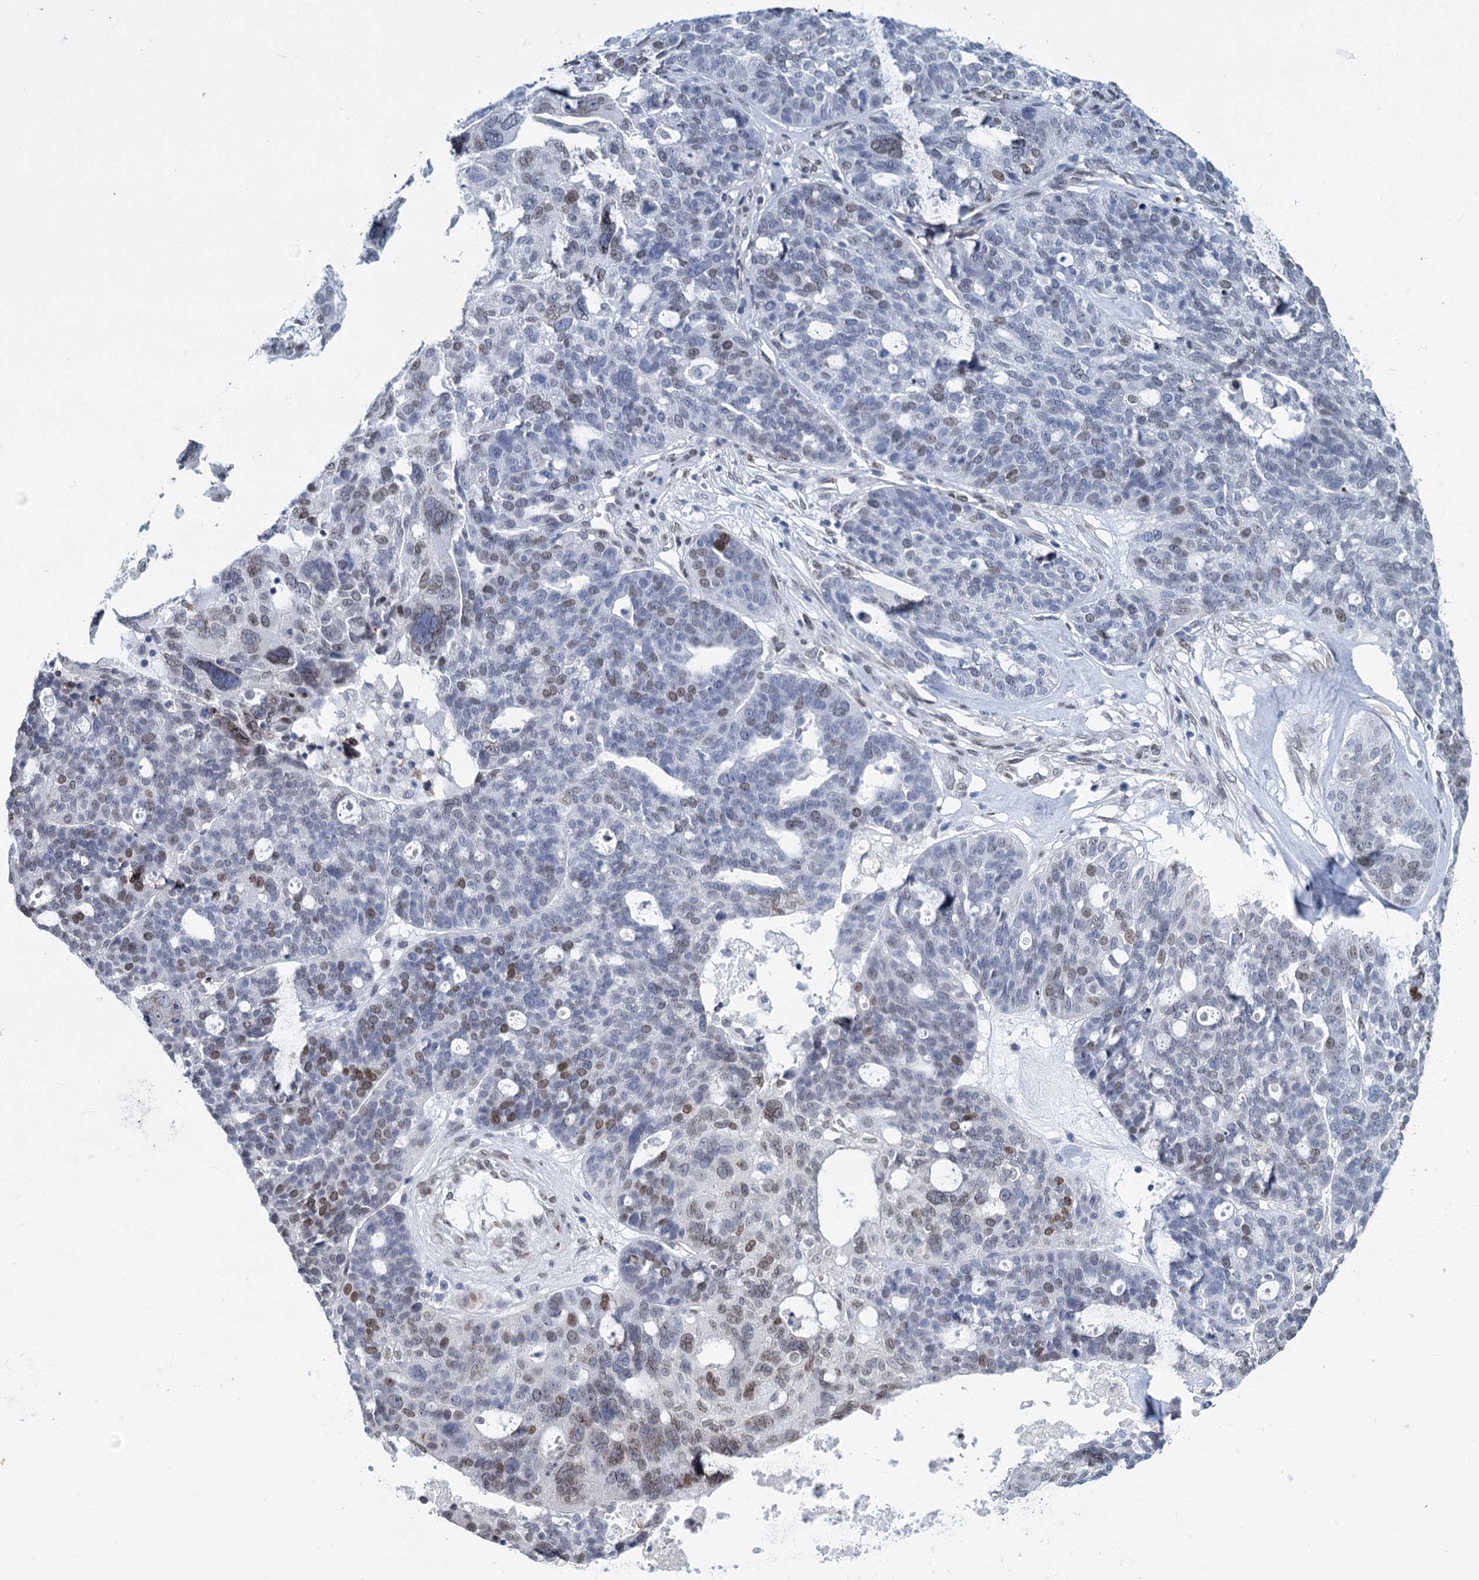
{"staining": {"intensity": "moderate", "quantity": "<25%", "location": "nuclear"}, "tissue": "ovarian cancer", "cell_type": "Tumor cells", "image_type": "cancer", "snomed": [{"axis": "morphology", "description": "Cystadenocarcinoma, serous, NOS"}, {"axis": "topography", "description": "Ovary"}], "caption": "Protein expression analysis of ovarian cancer (serous cystadenocarcinoma) shows moderate nuclear positivity in about <25% of tumor cells.", "gene": "PRSS35", "patient": {"sex": "female", "age": 59}}